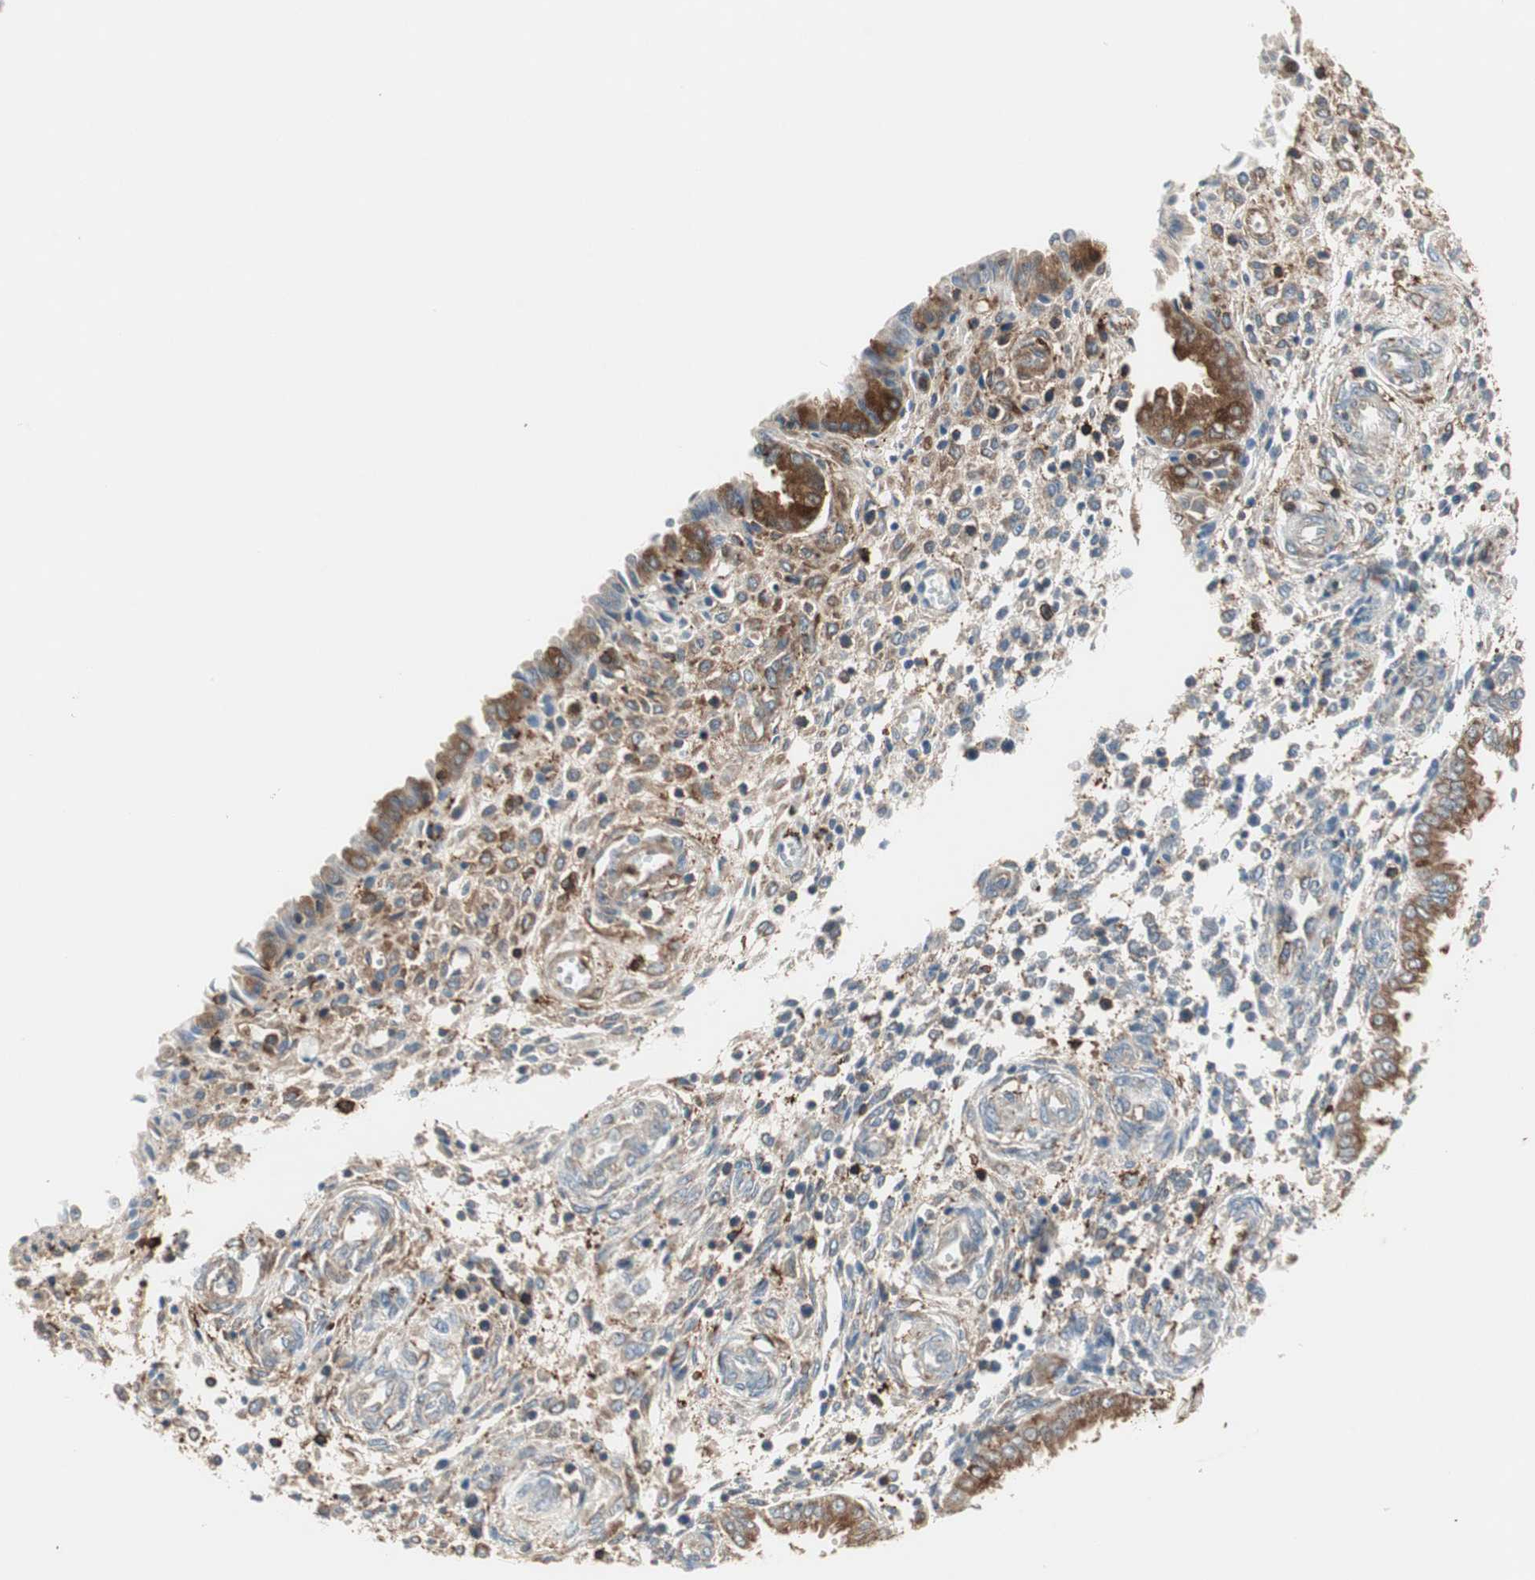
{"staining": {"intensity": "moderate", "quantity": "25%-75%", "location": "cytoplasmic/membranous"}, "tissue": "endometrium", "cell_type": "Cells in endometrial stroma", "image_type": "normal", "snomed": [{"axis": "morphology", "description": "Normal tissue, NOS"}, {"axis": "topography", "description": "Endometrium"}], "caption": "Moderate cytoplasmic/membranous staining for a protein is appreciated in about 25%-75% of cells in endometrial stroma of normal endometrium using immunohistochemistry (IHC).", "gene": "MMP3", "patient": {"sex": "female", "age": 33}}